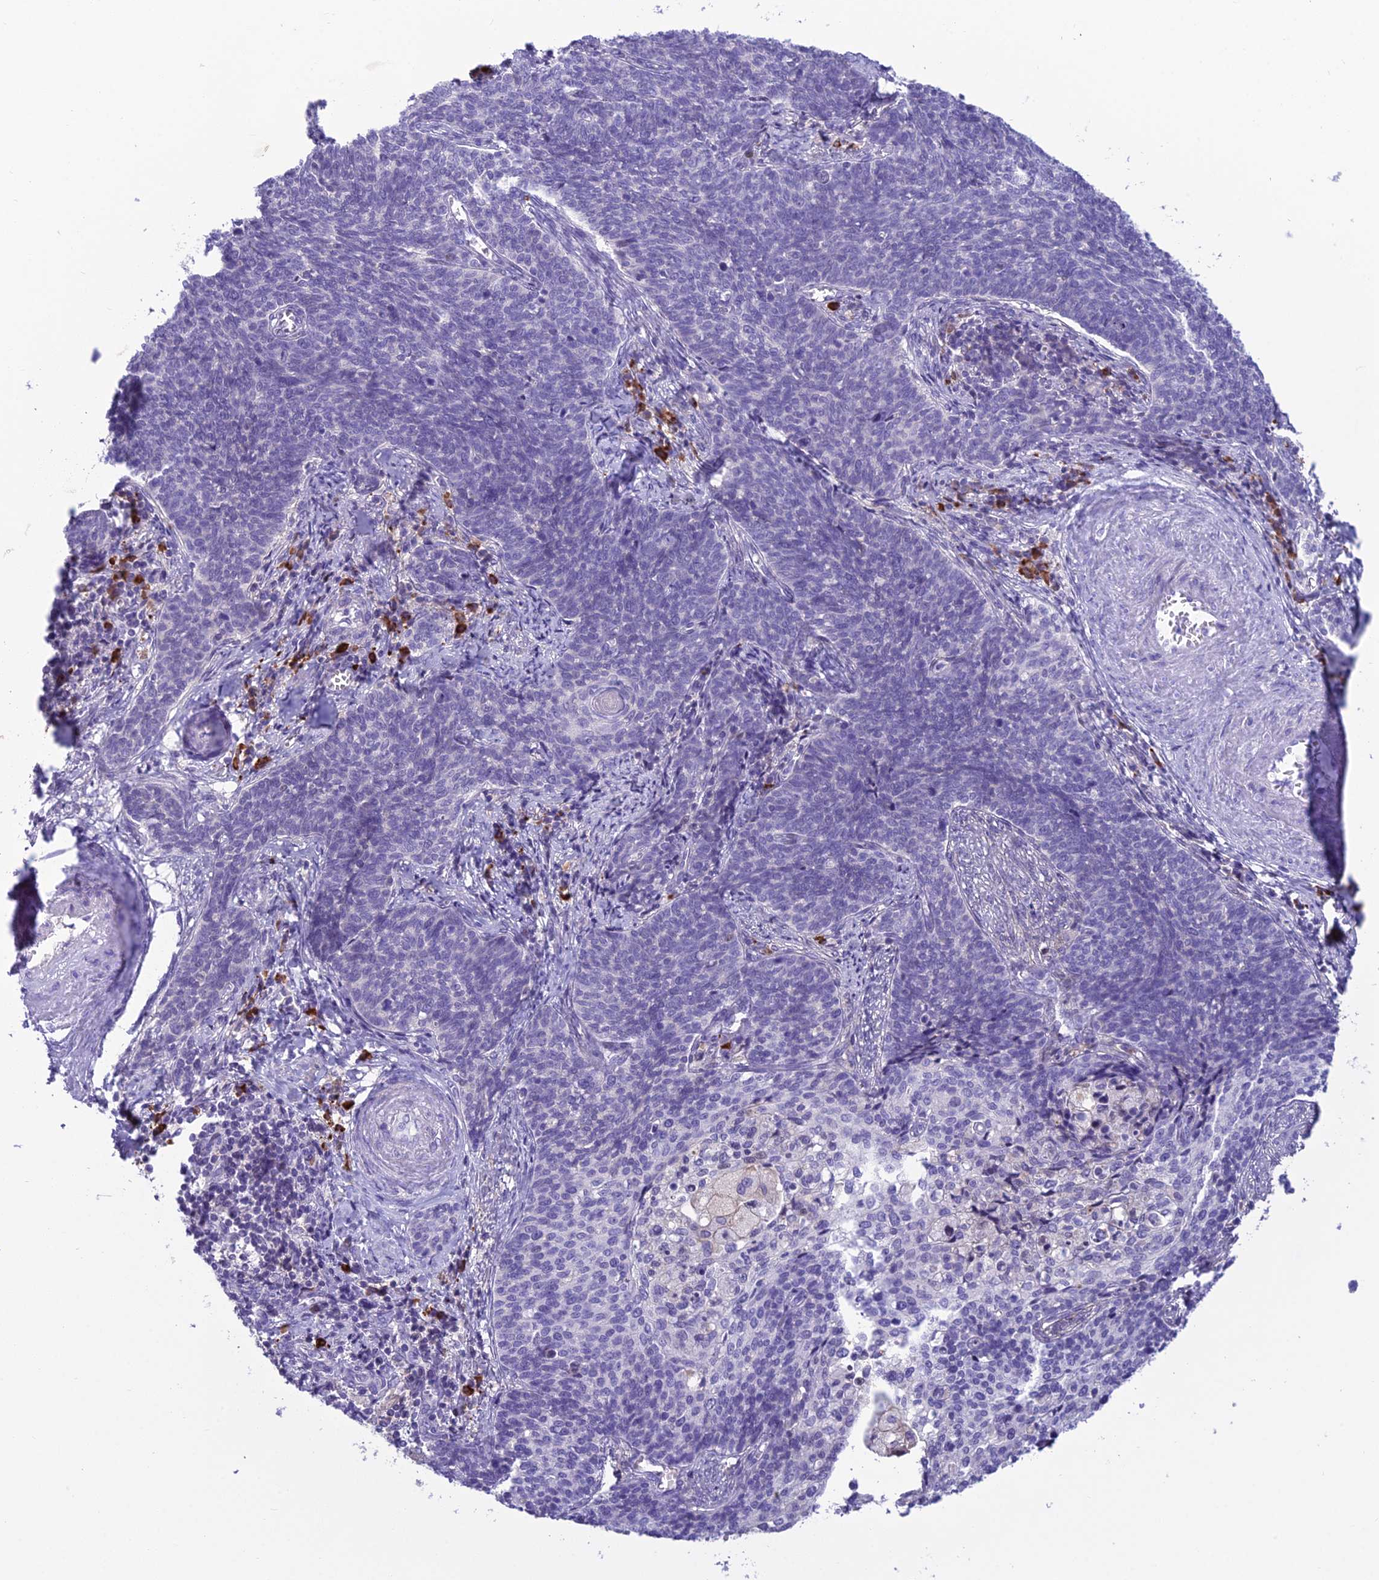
{"staining": {"intensity": "negative", "quantity": "none", "location": "none"}, "tissue": "cervical cancer", "cell_type": "Tumor cells", "image_type": "cancer", "snomed": [{"axis": "morphology", "description": "Squamous cell carcinoma, NOS"}, {"axis": "topography", "description": "Cervix"}], "caption": "IHC of human cervical cancer (squamous cell carcinoma) shows no positivity in tumor cells.", "gene": "CRB2", "patient": {"sex": "female", "age": 39}}